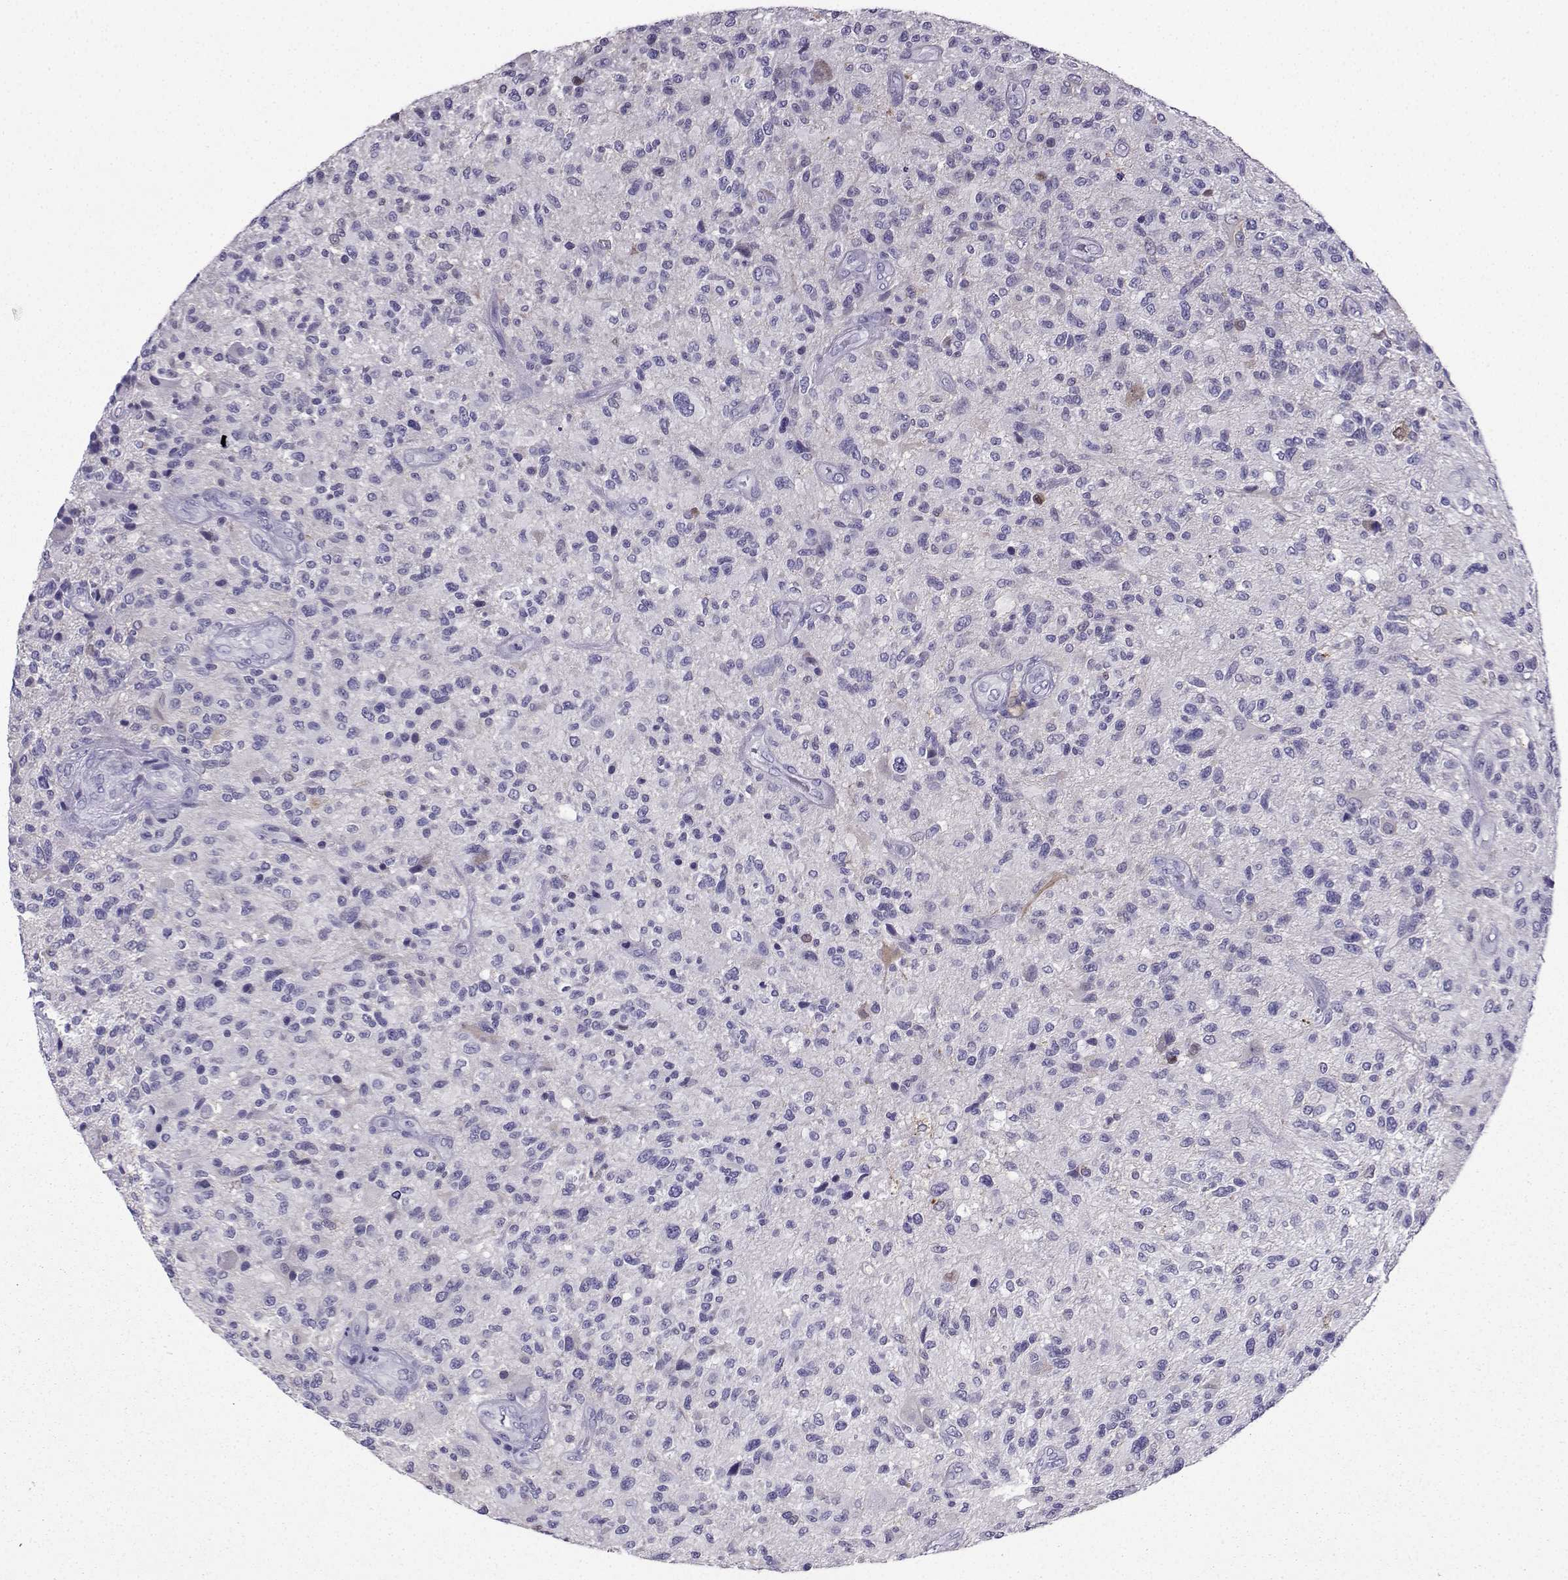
{"staining": {"intensity": "negative", "quantity": "none", "location": "none"}, "tissue": "glioma", "cell_type": "Tumor cells", "image_type": "cancer", "snomed": [{"axis": "morphology", "description": "Glioma, malignant, High grade"}, {"axis": "topography", "description": "Brain"}], "caption": "High power microscopy image of an immunohistochemistry (IHC) histopathology image of glioma, revealing no significant positivity in tumor cells.", "gene": "LINGO1", "patient": {"sex": "male", "age": 47}}